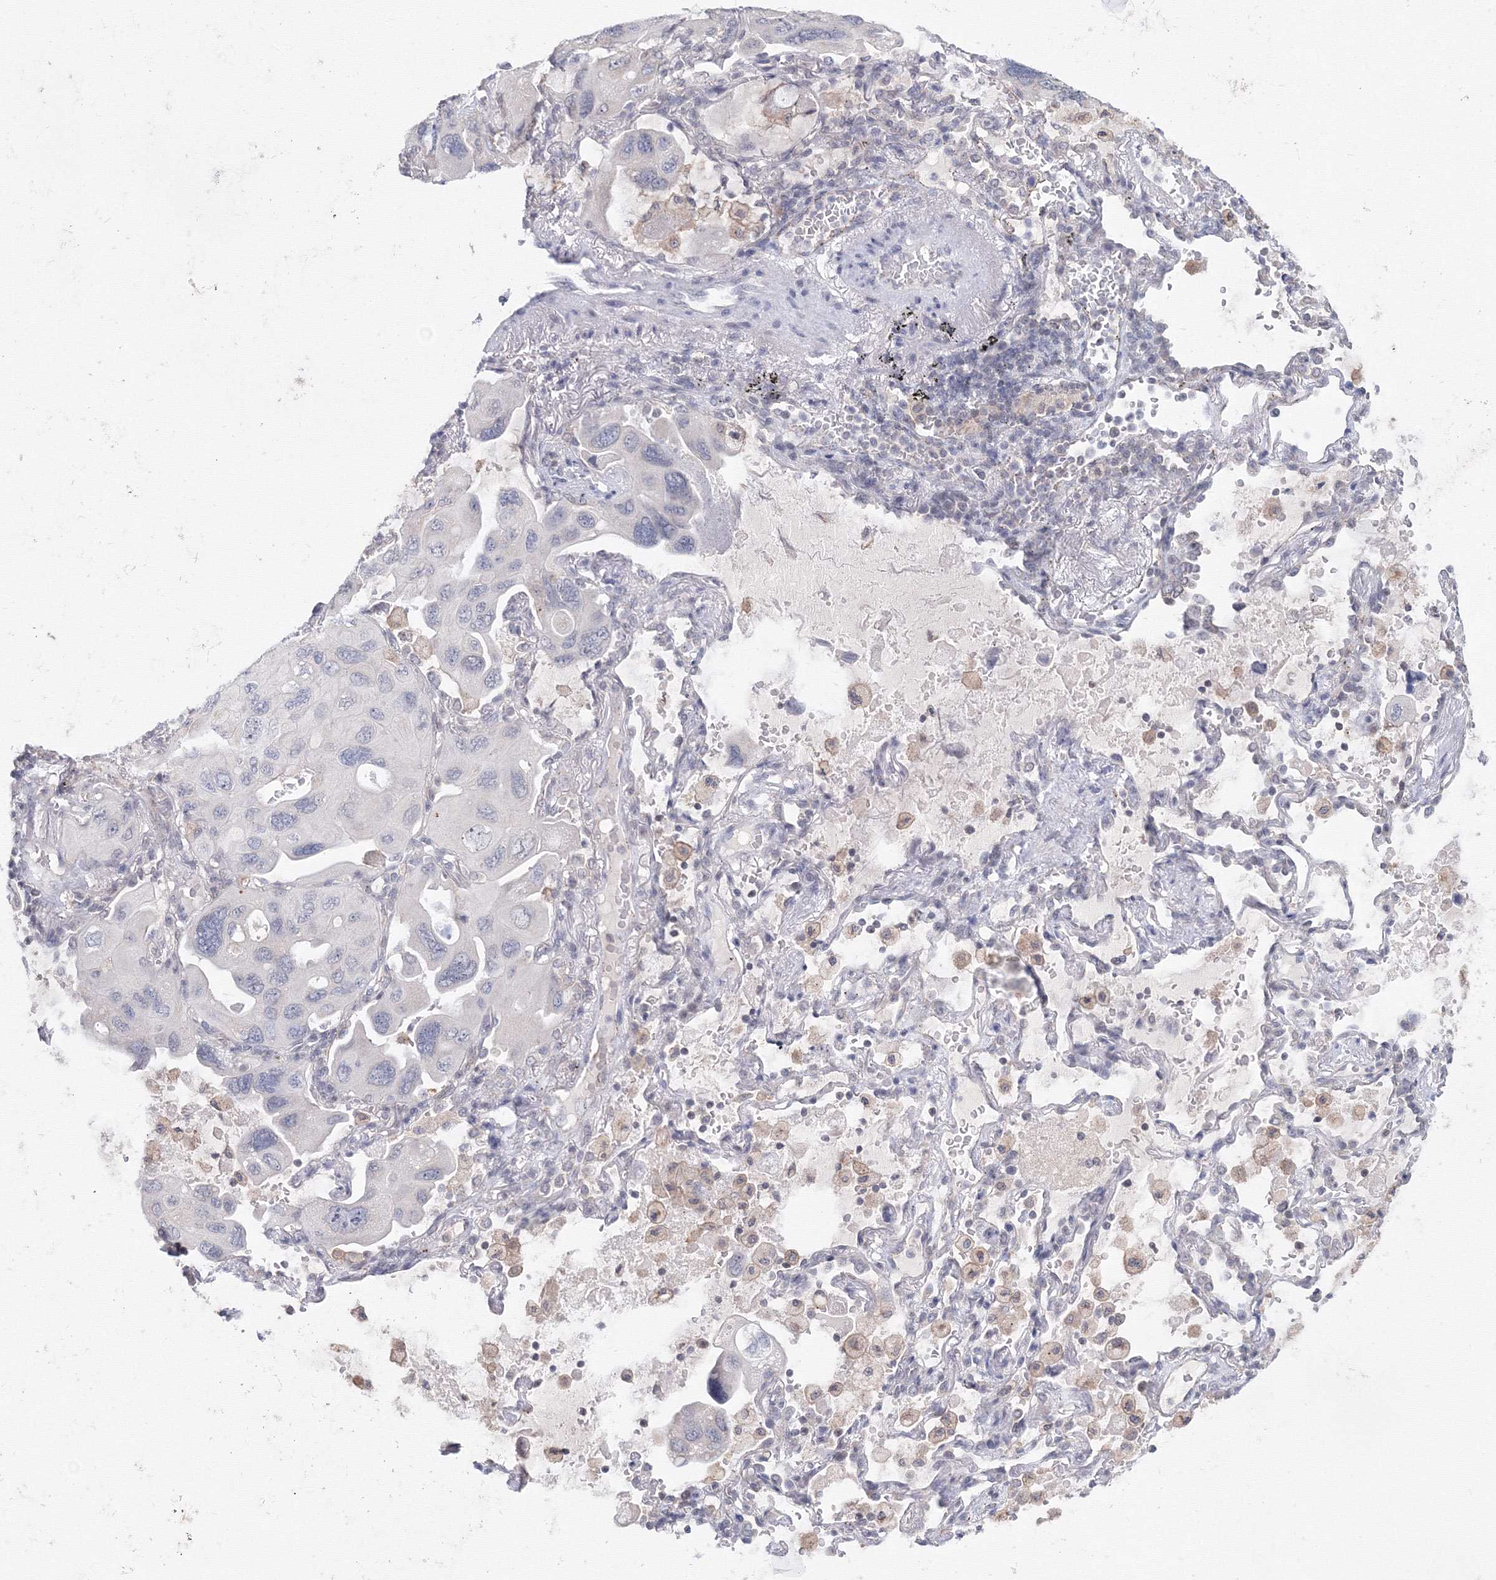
{"staining": {"intensity": "negative", "quantity": "none", "location": "none"}, "tissue": "lung cancer", "cell_type": "Tumor cells", "image_type": "cancer", "snomed": [{"axis": "morphology", "description": "Squamous cell carcinoma, NOS"}, {"axis": "topography", "description": "Lung"}], "caption": "The image exhibits no significant positivity in tumor cells of lung cancer.", "gene": "SLC7A7", "patient": {"sex": "female", "age": 73}}